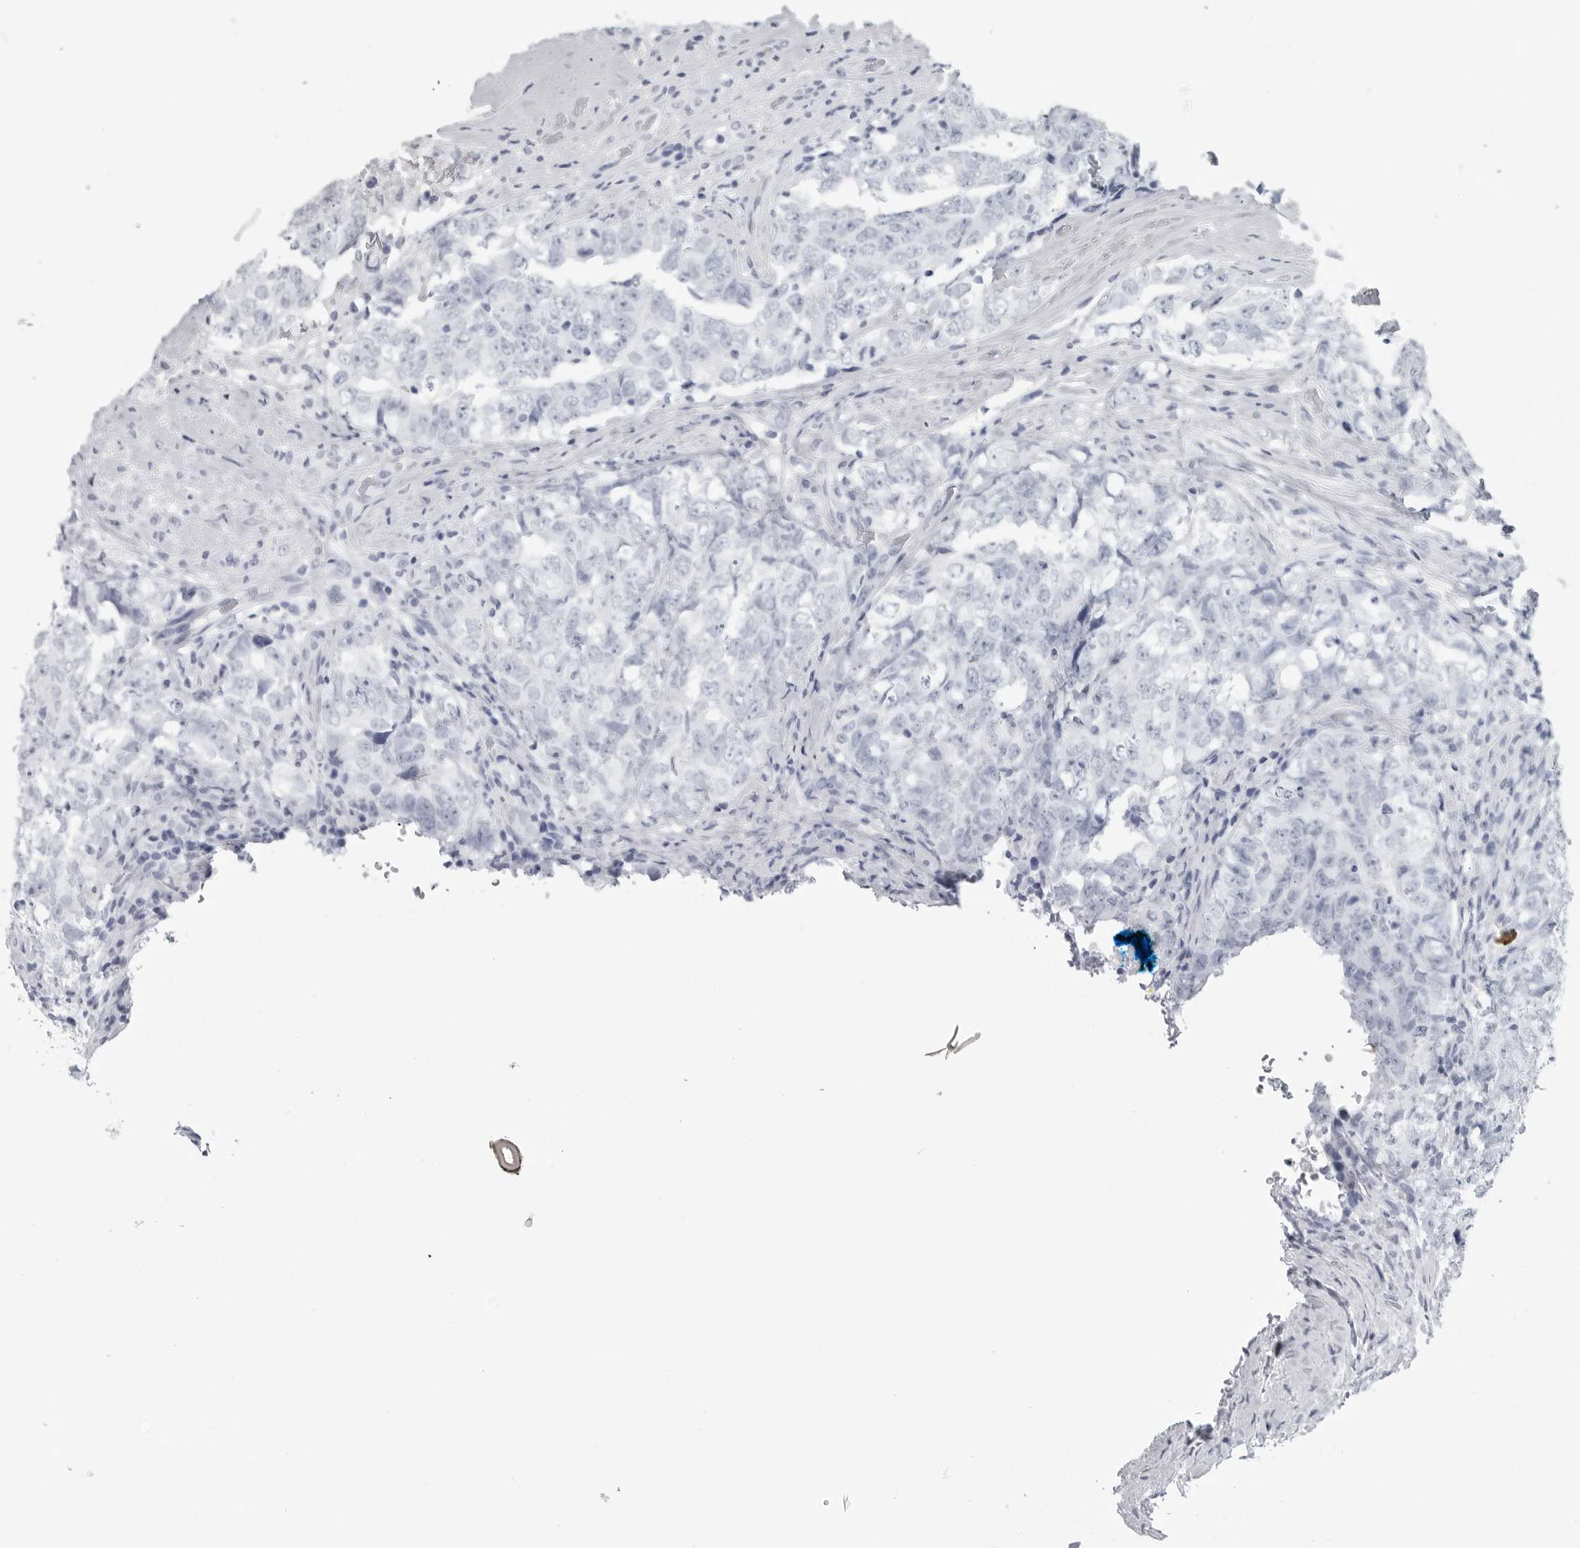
{"staining": {"intensity": "negative", "quantity": "none", "location": "none"}, "tissue": "testis cancer", "cell_type": "Tumor cells", "image_type": "cancer", "snomed": [{"axis": "morphology", "description": "Carcinoma, Embryonal, NOS"}, {"axis": "topography", "description": "Testis"}], "caption": "The image shows no staining of tumor cells in testis cancer.", "gene": "CSH1", "patient": {"sex": "male", "age": 26}}